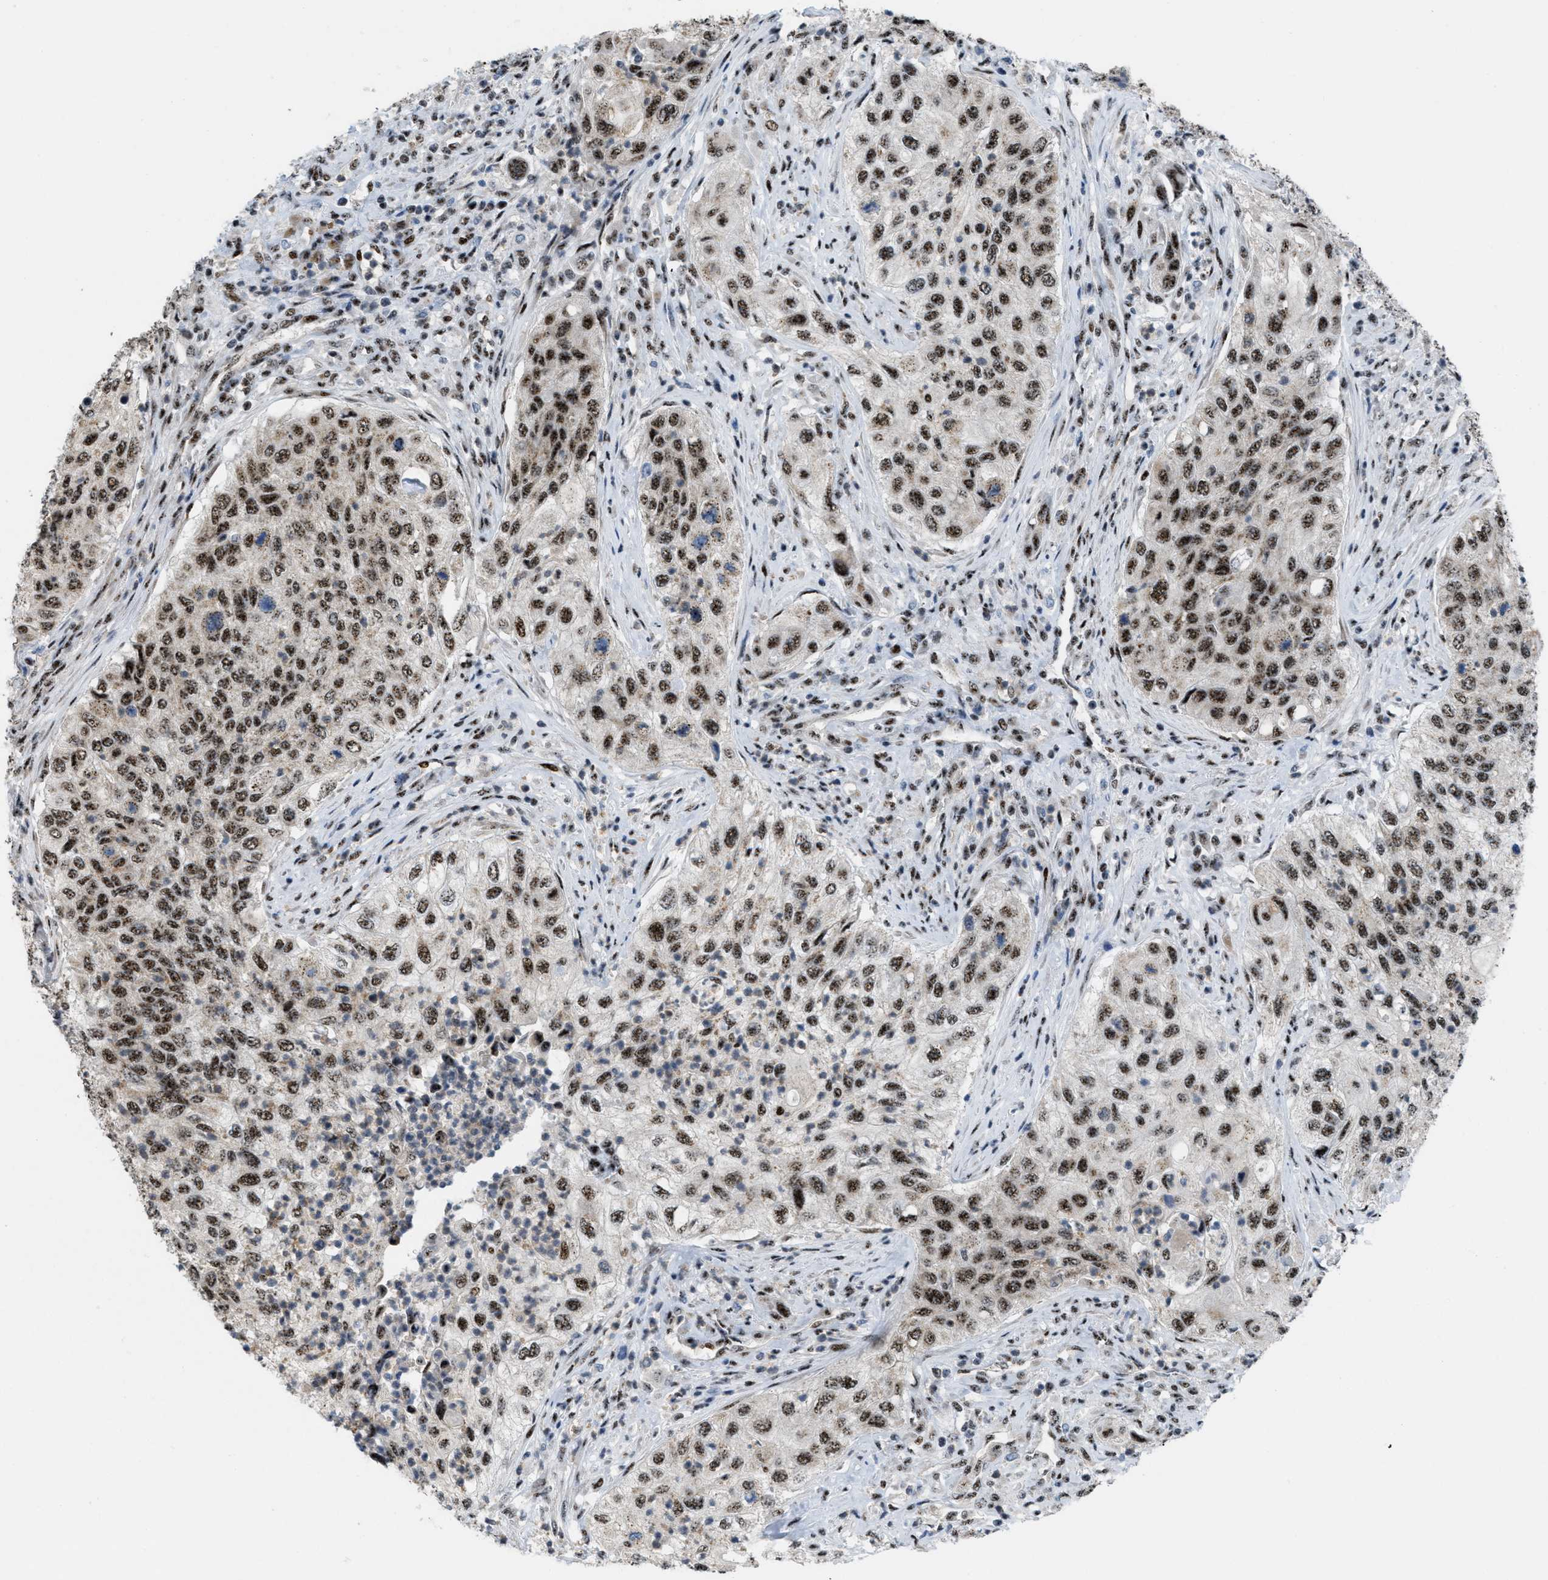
{"staining": {"intensity": "strong", "quantity": ">75%", "location": "nuclear"}, "tissue": "urothelial cancer", "cell_type": "Tumor cells", "image_type": "cancer", "snomed": [{"axis": "morphology", "description": "Urothelial carcinoma, High grade"}, {"axis": "topography", "description": "Urinary bladder"}], "caption": "IHC (DAB) staining of human high-grade urothelial carcinoma exhibits strong nuclear protein positivity in approximately >75% of tumor cells.", "gene": "CDR2", "patient": {"sex": "female", "age": 60}}